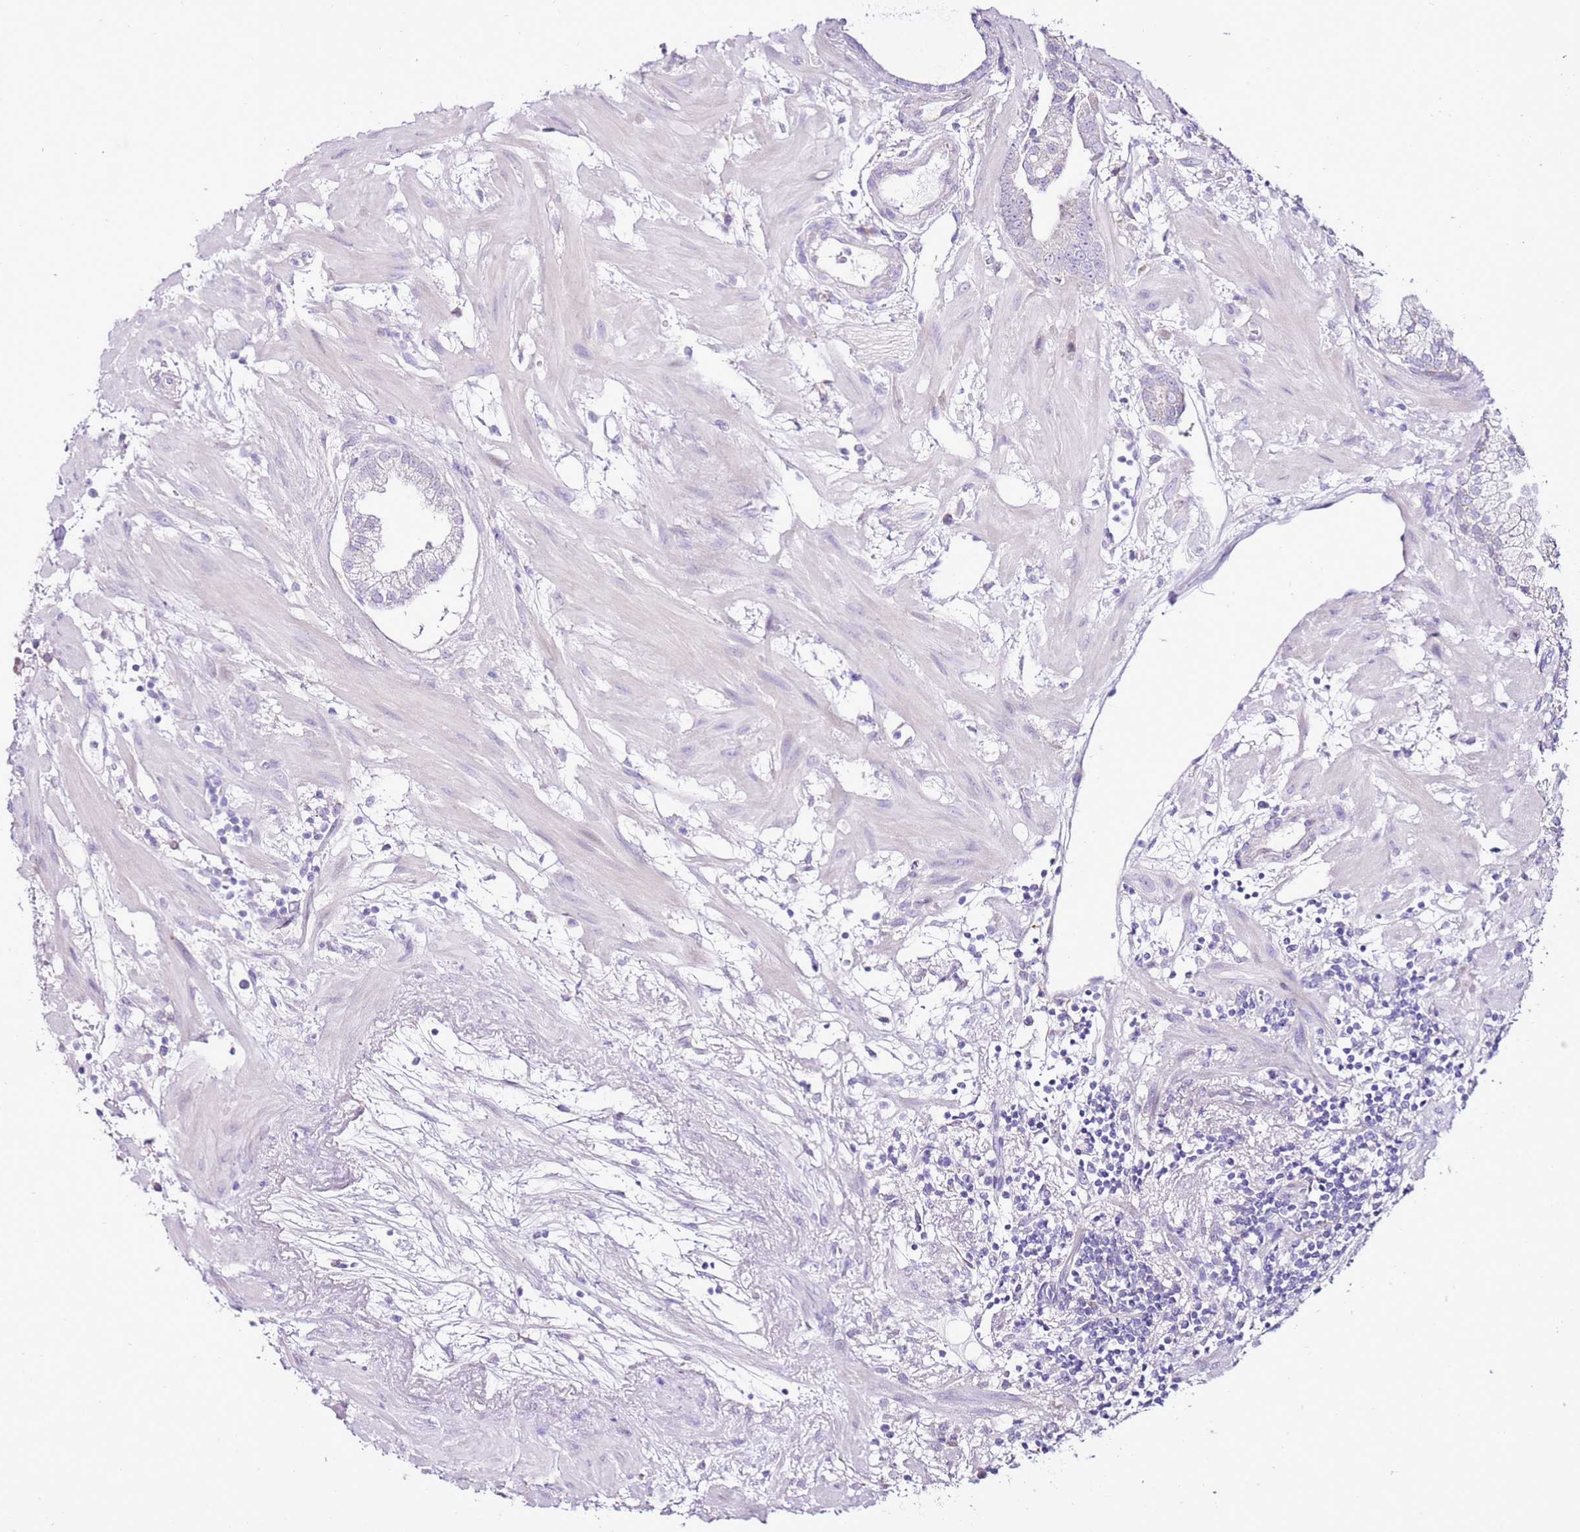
{"staining": {"intensity": "negative", "quantity": "none", "location": "none"}, "tissue": "prostate cancer", "cell_type": "Tumor cells", "image_type": "cancer", "snomed": [{"axis": "morphology", "description": "Adenocarcinoma, High grade"}, {"axis": "topography", "description": "Prostate"}], "caption": "Prostate cancer (adenocarcinoma (high-grade)) stained for a protein using IHC shows no expression tumor cells.", "gene": "SLC38A5", "patient": {"sex": "male", "age": 63}}